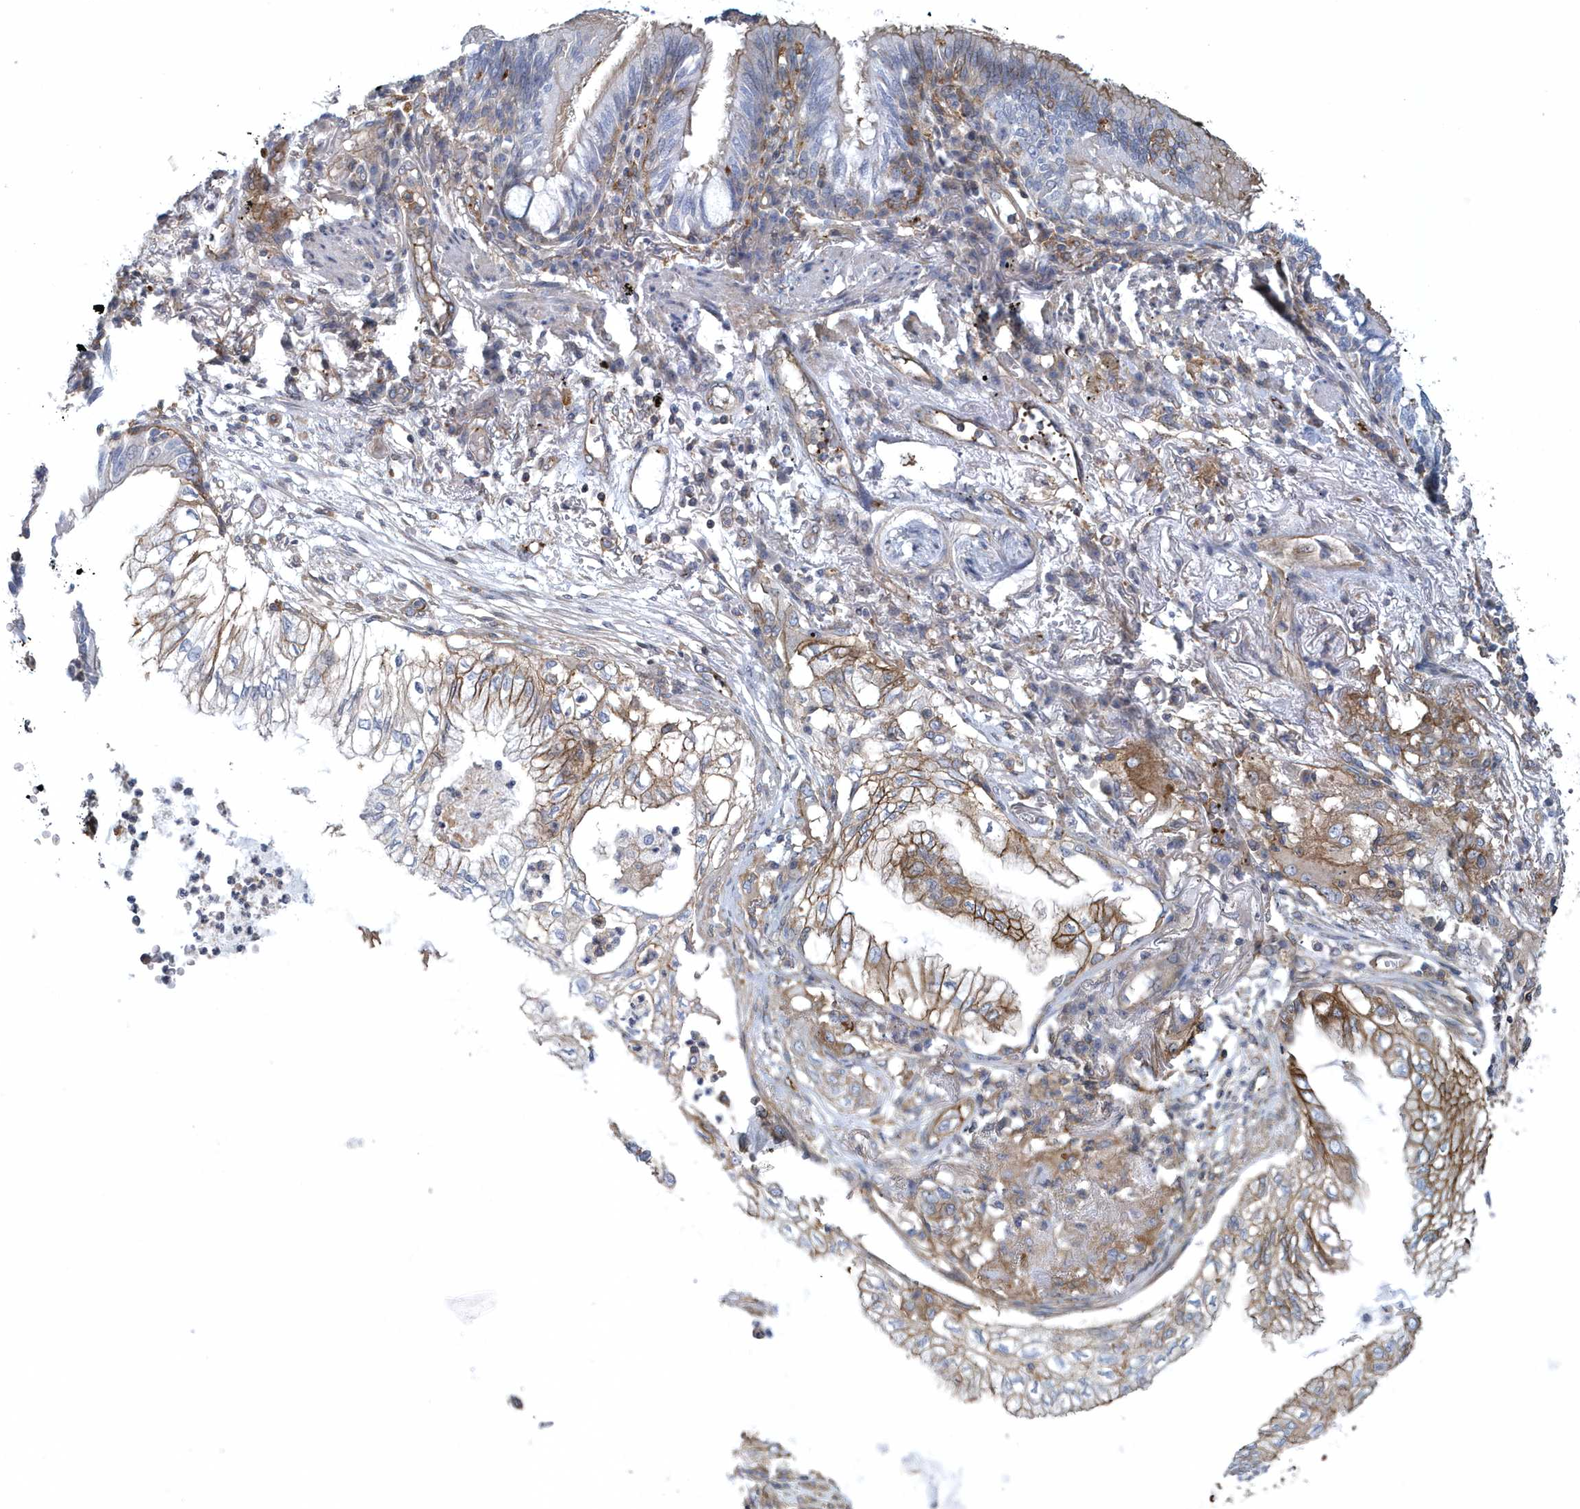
{"staining": {"intensity": "moderate", "quantity": "25%-75%", "location": "cytoplasmic/membranous"}, "tissue": "lung cancer", "cell_type": "Tumor cells", "image_type": "cancer", "snomed": [{"axis": "morphology", "description": "Adenocarcinoma, NOS"}, {"axis": "topography", "description": "Lung"}], "caption": "Immunohistochemistry of lung cancer shows medium levels of moderate cytoplasmic/membranous expression in about 25%-75% of tumor cells.", "gene": "ARAP2", "patient": {"sex": "female", "age": 70}}